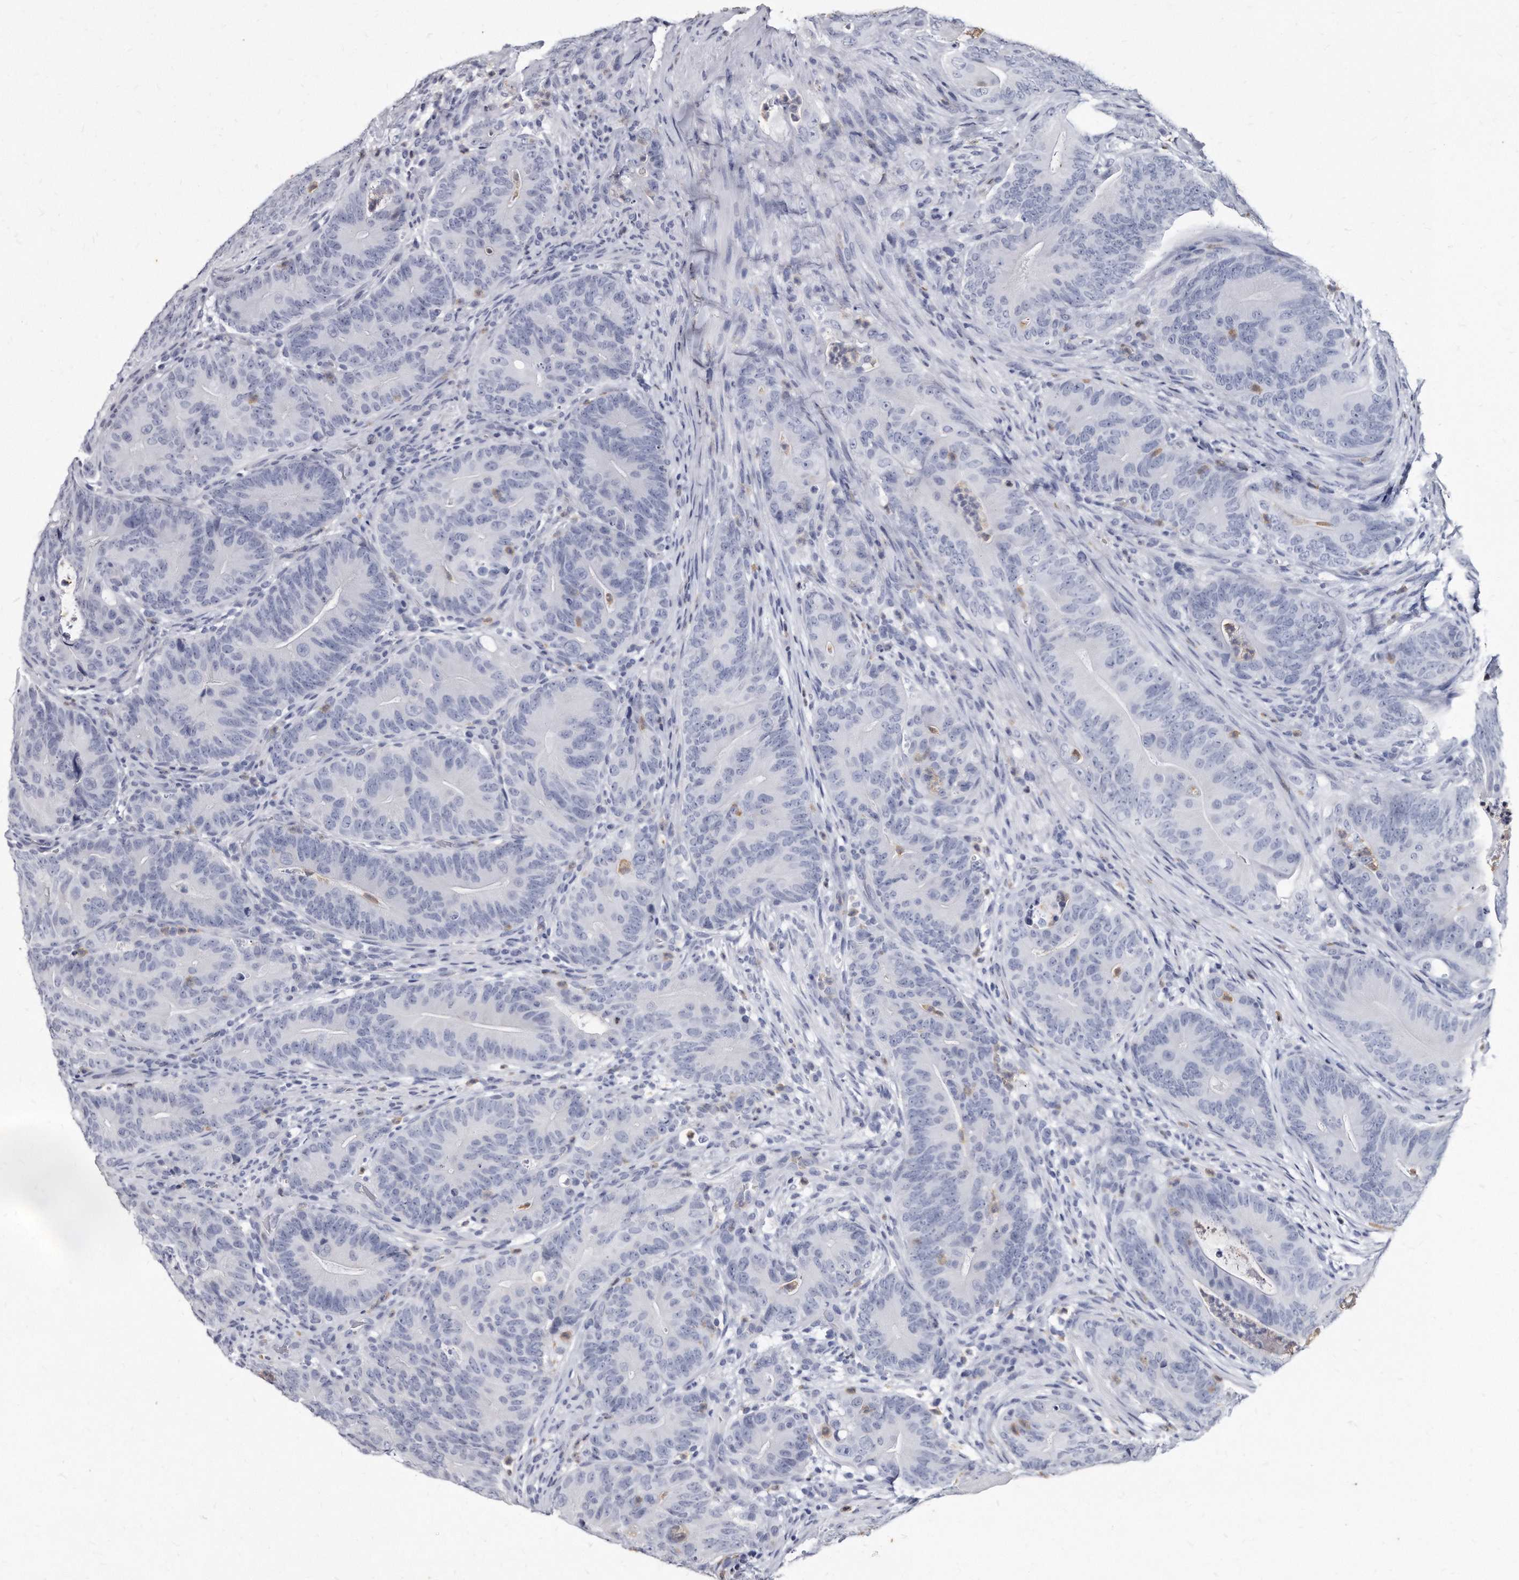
{"staining": {"intensity": "negative", "quantity": "none", "location": "none"}, "tissue": "colorectal cancer", "cell_type": "Tumor cells", "image_type": "cancer", "snomed": [{"axis": "morphology", "description": "Normal tissue, NOS"}, {"axis": "topography", "description": "Colon"}], "caption": "There is no significant staining in tumor cells of colorectal cancer.", "gene": "KLHDC3", "patient": {"sex": "female", "age": 82}}